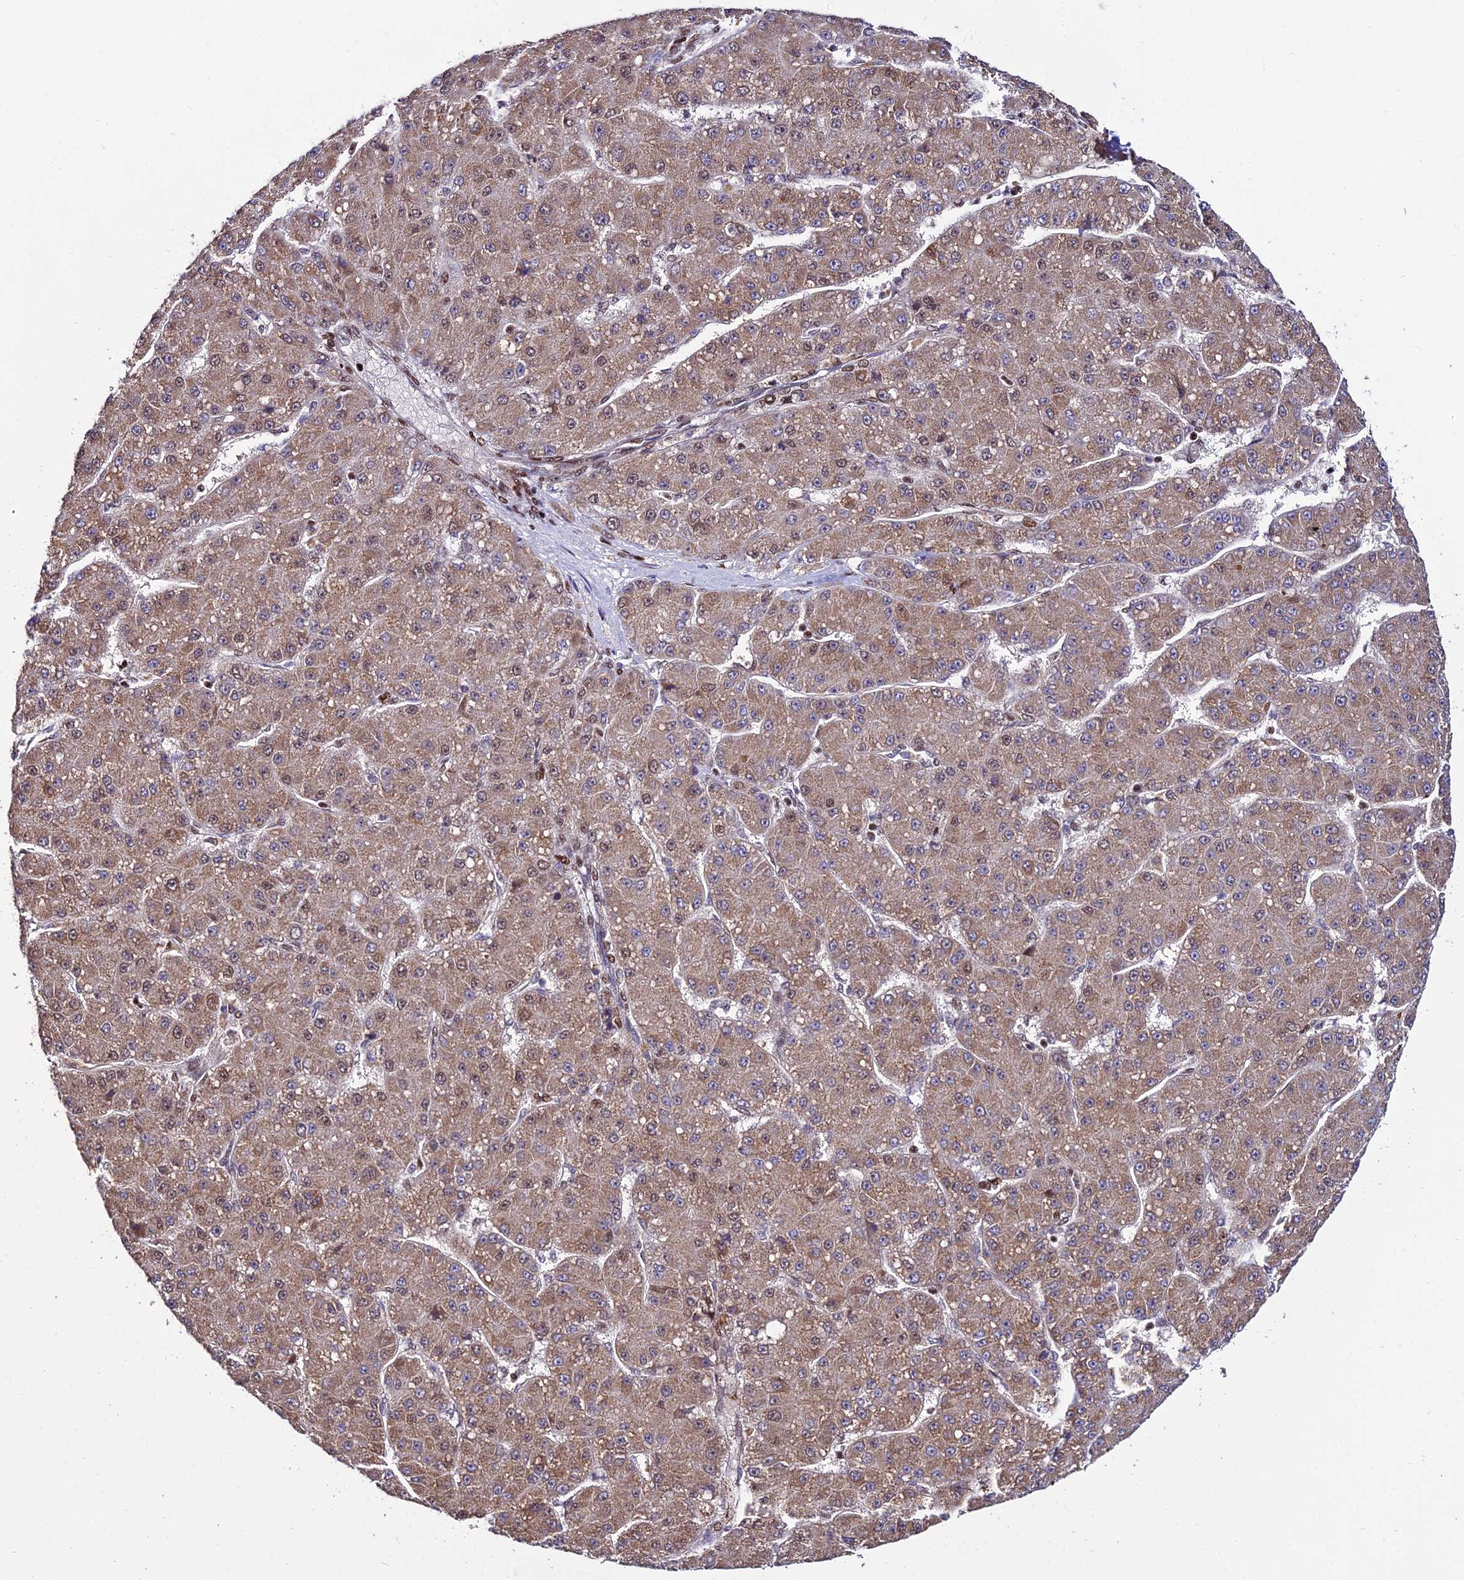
{"staining": {"intensity": "moderate", "quantity": ">75%", "location": "cytoplasmic/membranous,nuclear"}, "tissue": "liver cancer", "cell_type": "Tumor cells", "image_type": "cancer", "snomed": [{"axis": "morphology", "description": "Carcinoma, Hepatocellular, NOS"}, {"axis": "topography", "description": "Liver"}], "caption": "A brown stain shows moderate cytoplasmic/membranous and nuclear positivity of a protein in human liver hepatocellular carcinoma tumor cells. (DAB (3,3'-diaminobenzidine) IHC with brightfield microscopy, high magnification).", "gene": "CIB3", "patient": {"sex": "male", "age": 67}}